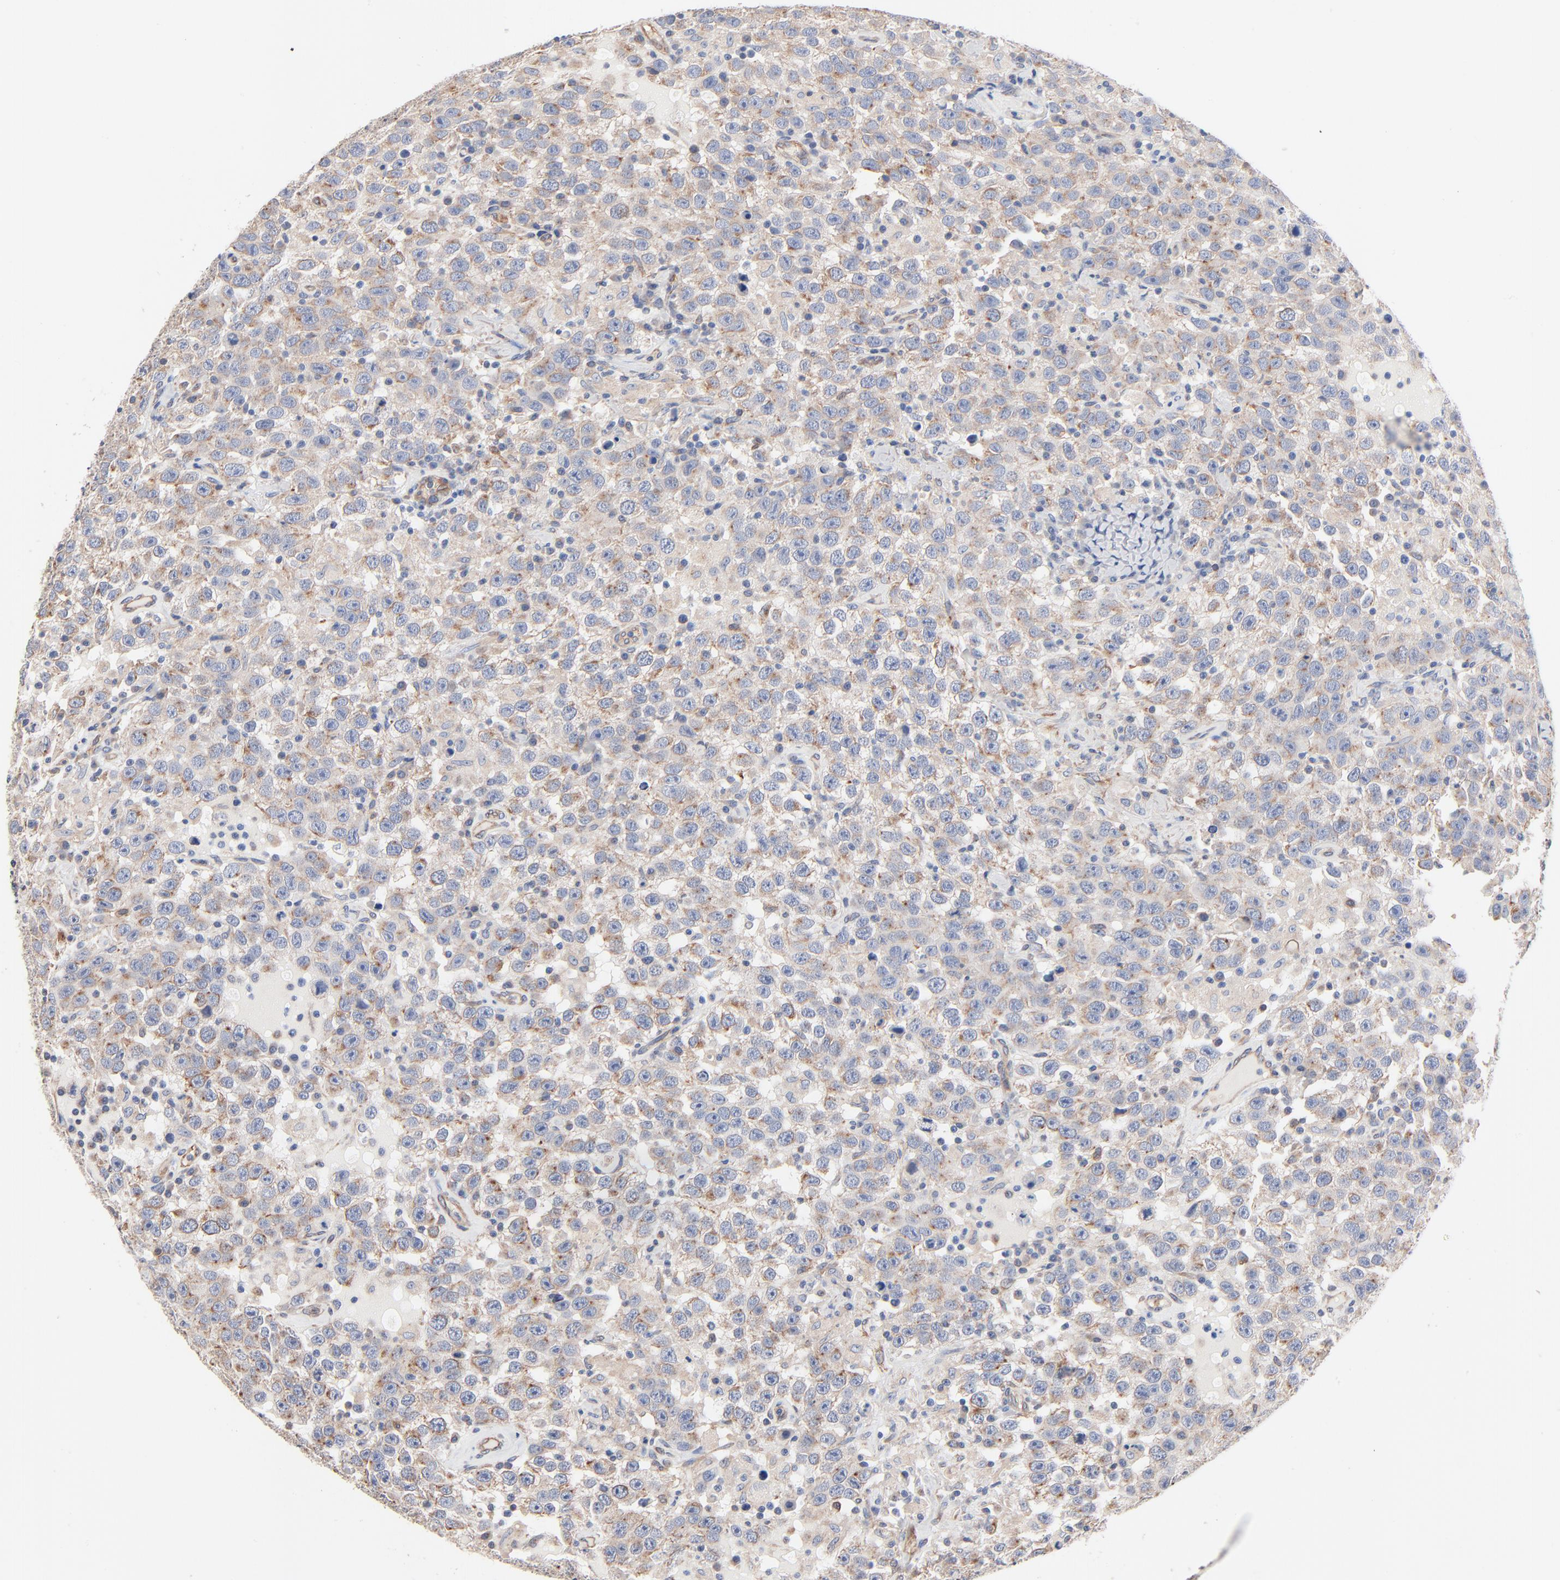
{"staining": {"intensity": "weak", "quantity": "25%-75%", "location": "cytoplasmic/membranous"}, "tissue": "testis cancer", "cell_type": "Tumor cells", "image_type": "cancer", "snomed": [{"axis": "morphology", "description": "Seminoma, NOS"}, {"axis": "topography", "description": "Testis"}], "caption": "Testis seminoma was stained to show a protein in brown. There is low levels of weak cytoplasmic/membranous staining in approximately 25%-75% of tumor cells.", "gene": "ABCD4", "patient": {"sex": "male", "age": 41}}